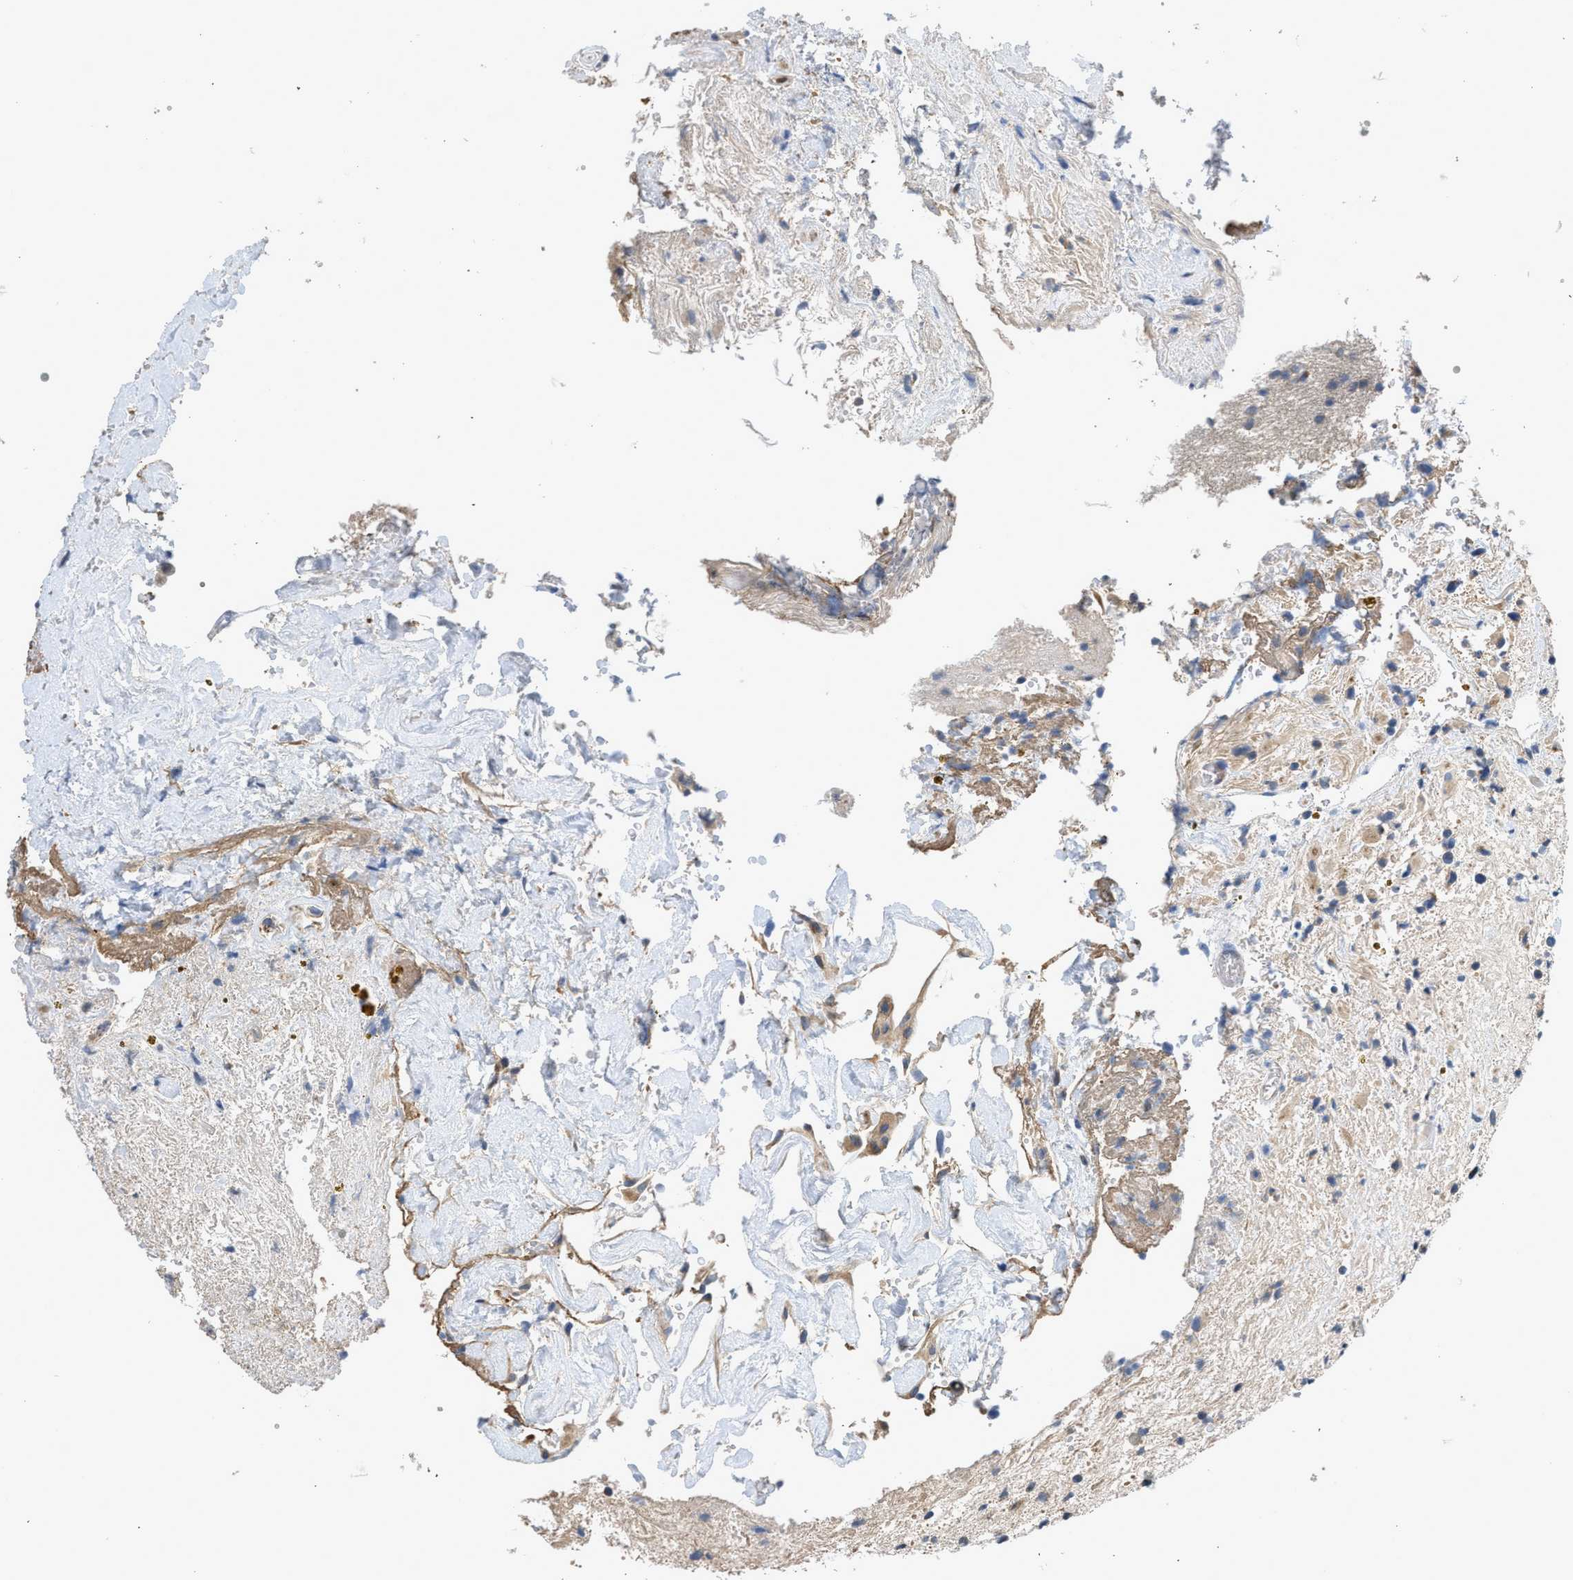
{"staining": {"intensity": "weak", "quantity": "<25%", "location": "cytoplasmic/membranous"}, "tissue": "glioma", "cell_type": "Tumor cells", "image_type": "cancer", "snomed": [{"axis": "morphology", "description": "Glioma, malignant, High grade"}, {"axis": "topography", "description": "Brain"}], "caption": "Protein analysis of malignant glioma (high-grade) displays no significant positivity in tumor cells.", "gene": "PIM1", "patient": {"sex": "male", "age": 33}}